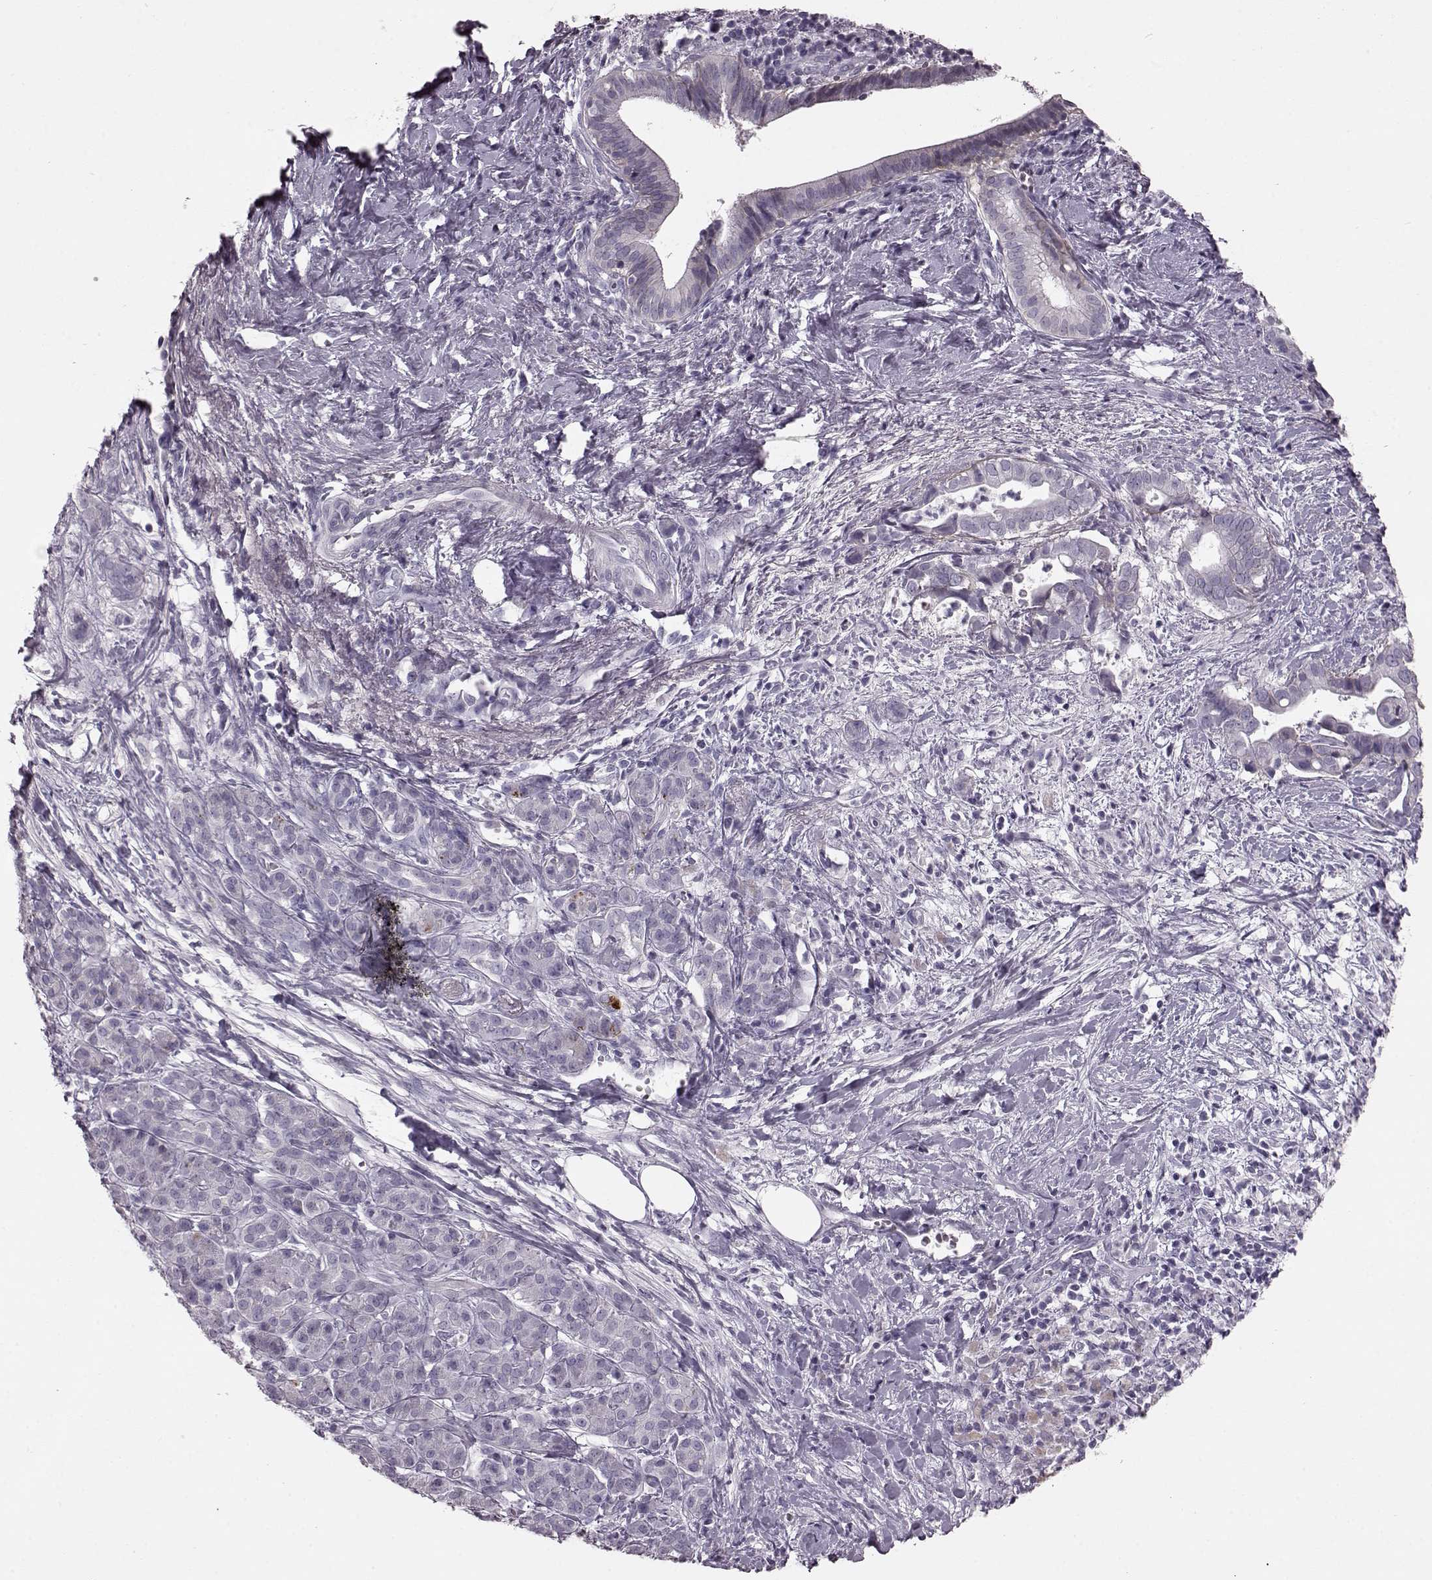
{"staining": {"intensity": "negative", "quantity": "none", "location": "none"}, "tissue": "pancreatic cancer", "cell_type": "Tumor cells", "image_type": "cancer", "snomed": [{"axis": "morphology", "description": "Adenocarcinoma, NOS"}, {"axis": "topography", "description": "Pancreas"}], "caption": "Pancreatic adenocarcinoma stained for a protein using immunohistochemistry demonstrates no positivity tumor cells.", "gene": "CRYBA2", "patient": {"sex": "male", "age": 61}}